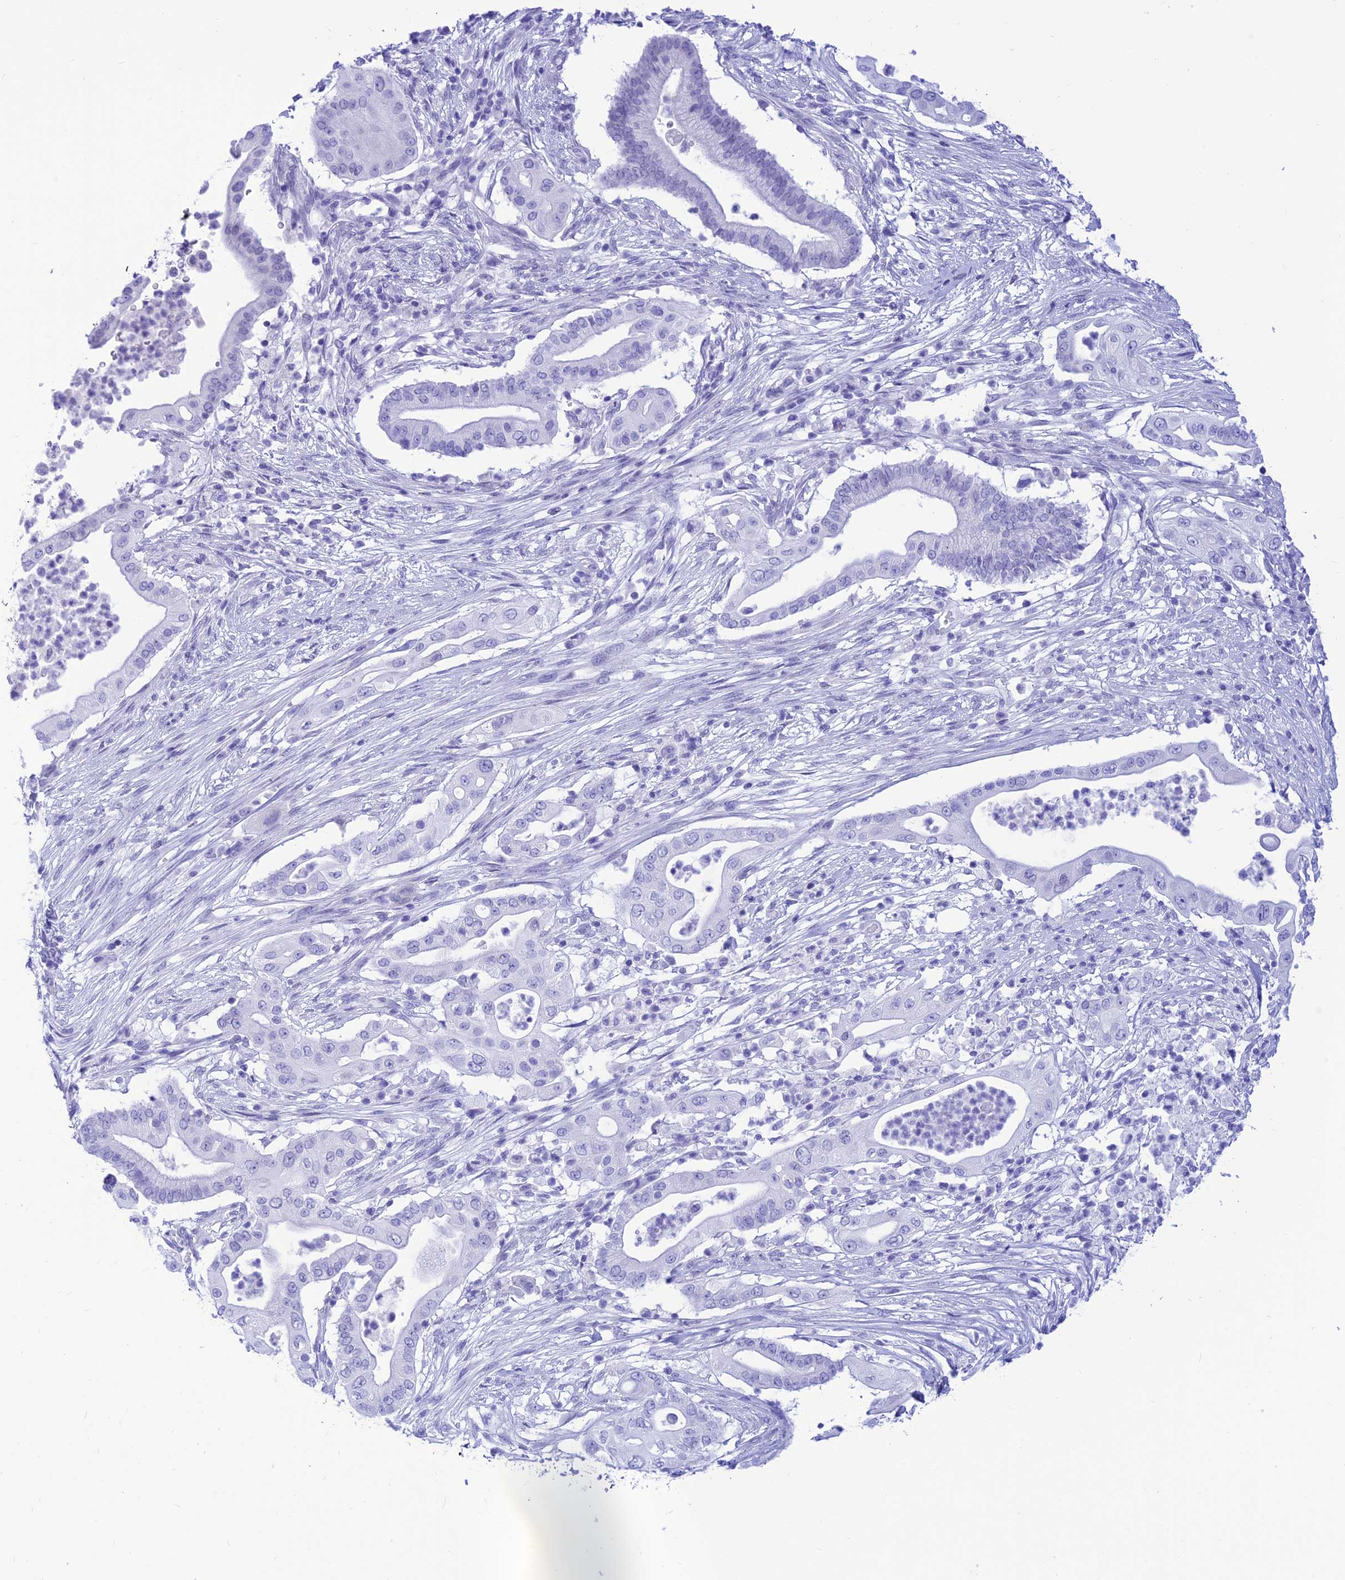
{"staining": {"intensity": "negative", "quantity": "none", "location": "none"}, "tissue": "pancreatic cancer", "cell_type": "Tumor cells", "image_type": "cancer", "snomed": [{"axis": "morphology", "description": "Adenocarcinoma, NOS"}, {"axis": "topography", "description": "Pancreas"}], "caption": "This is an immunohistochemistry image of pancreatic cancer (adenocarcinoma). There is no expression in tumor cells.", "gene": "PRNP", "patient": {"sex": "male", "age": 68}}